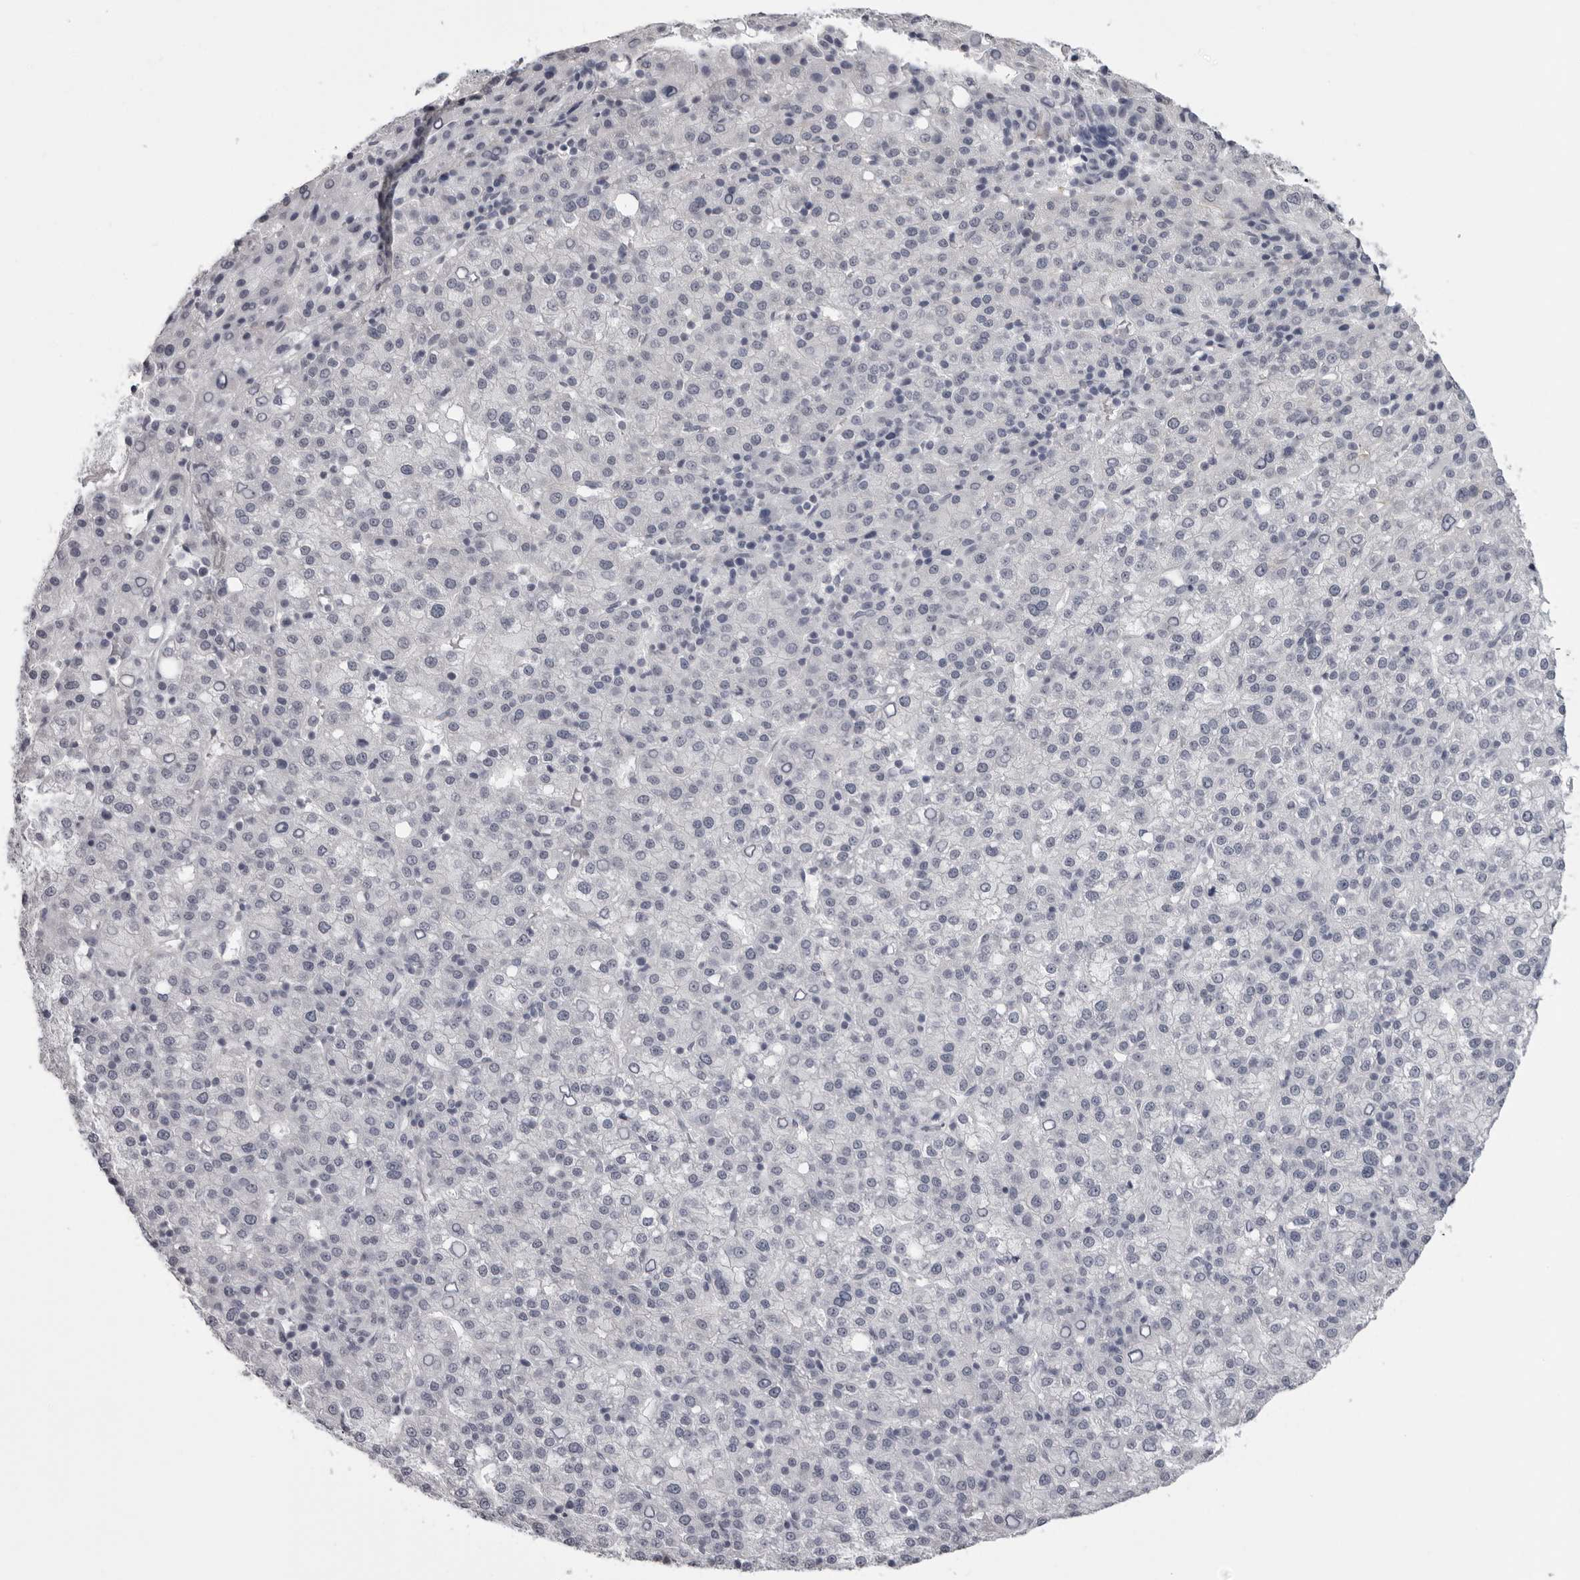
{"staining": {"intensity": "negative", "quantity": "none", "location": "none"}, "tissue": "liver cancer", "cell_type": "Tumor cells", "image_type": "cancer", "snomed": [{"axis": "morphology", "description": "Carcinoma, Hepatocellular, NOS"}, {"axis": "topography", "description": "Liver"}], "caption": "Micrograph shows no significant protein positivity in tumor cells of hepatocellular carcinoma (liver).", "gene": "DNALI1", "patient": {"sex": "female", "age": 58}}